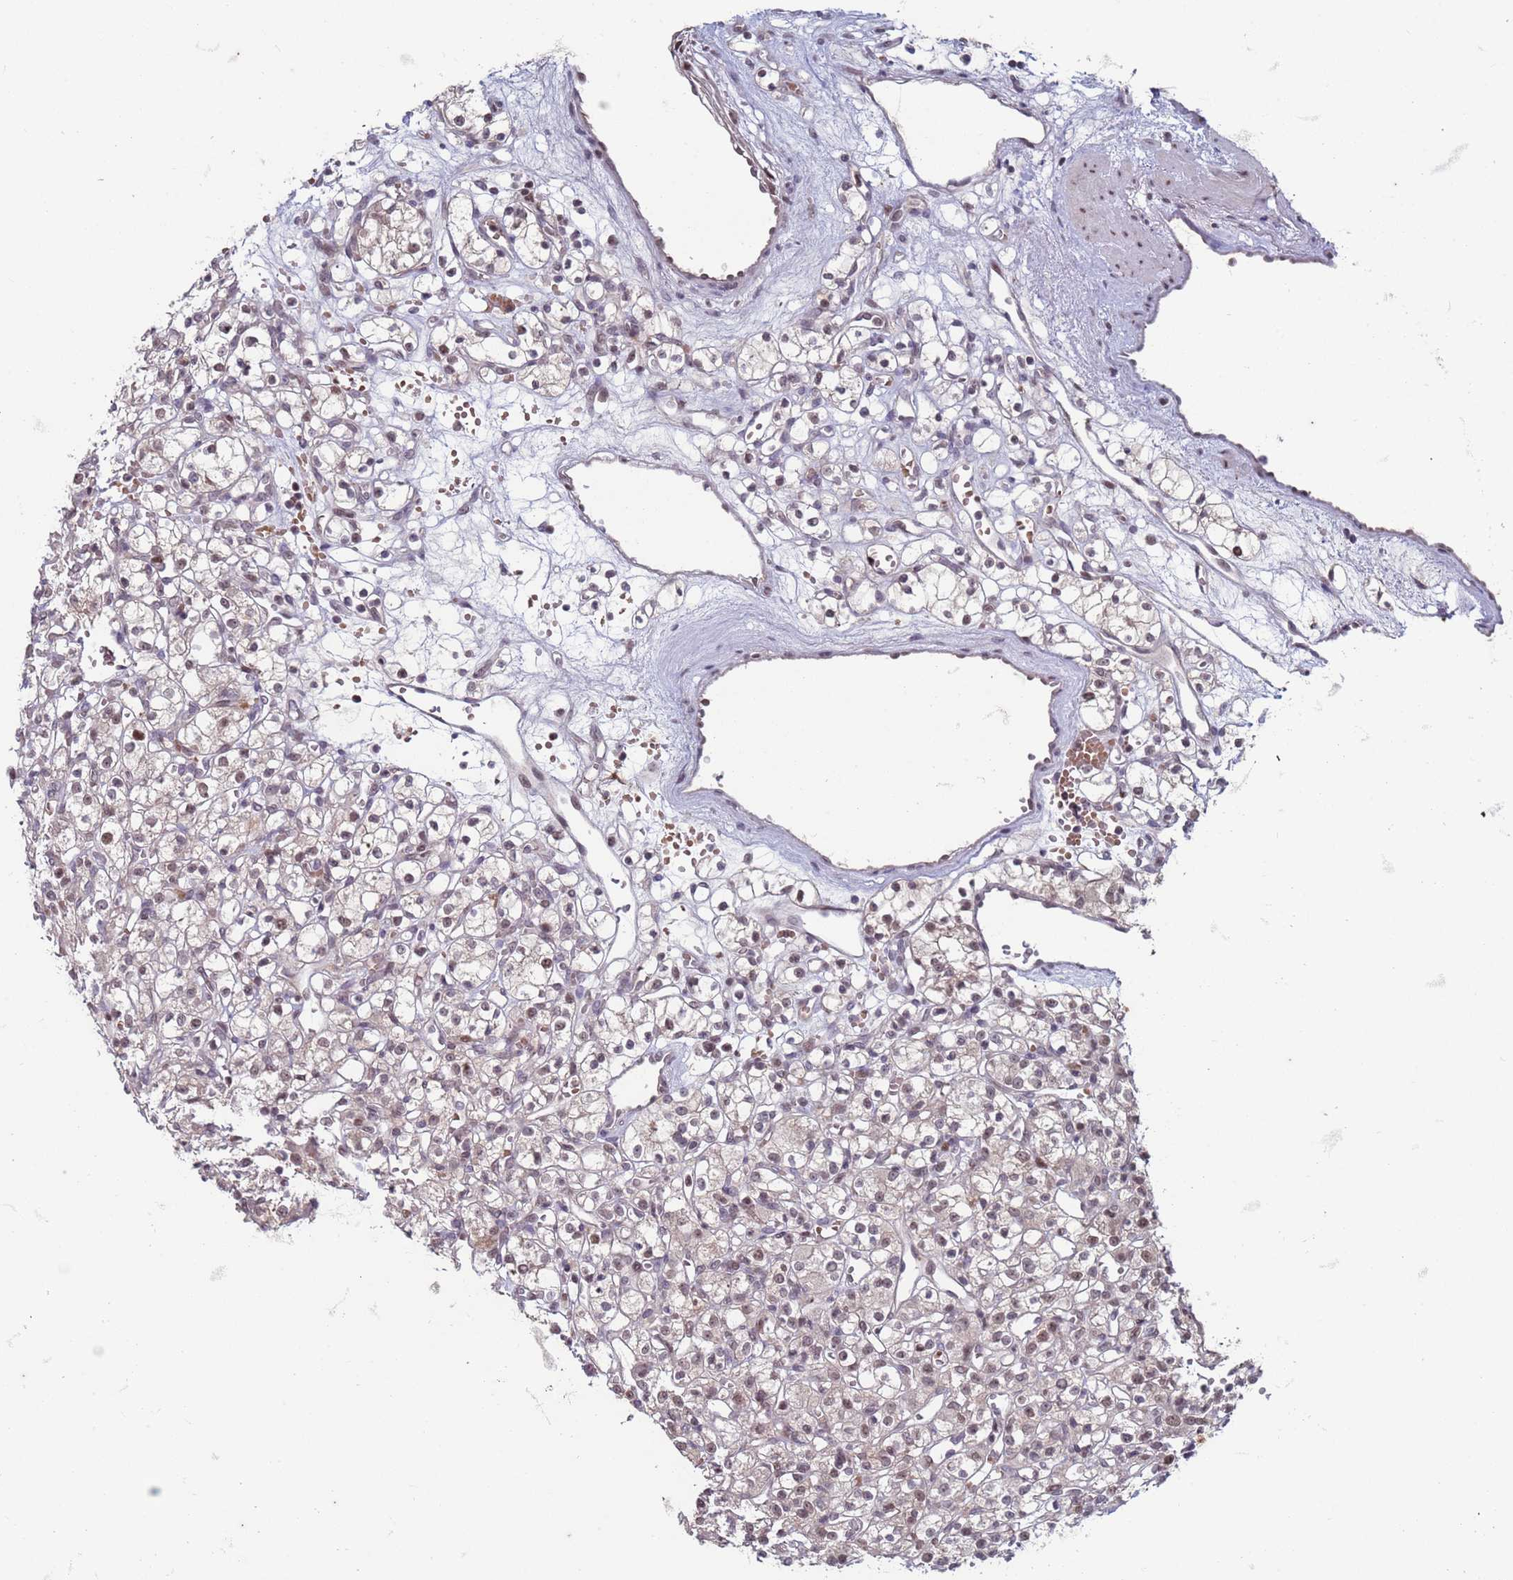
{"staining": {"intensity": "weak", "quantity": "25%-75%", "location": "nuclear"}, "tissue": "renal cancer", "cell_type": "Tumor cells", "image_type": "cancer", "snomed": [{"axis": "morphology", "description": "Adenocarcinoma, NOS"}, {"axis": "topography", "description": "Kidney"}], "caption": "IHC staining of renal cancer, which reveals low levels of weak nuclear positivity in about 25%-75% of tumor cells indicating weak nuclear protein positivity. The staining was performed using DAB (brown) for protein detection and nuclei were counterstained in hematoxylin (blue).", "gene": "TRMT6", "patient": {"sex": "female", "age": 59}}